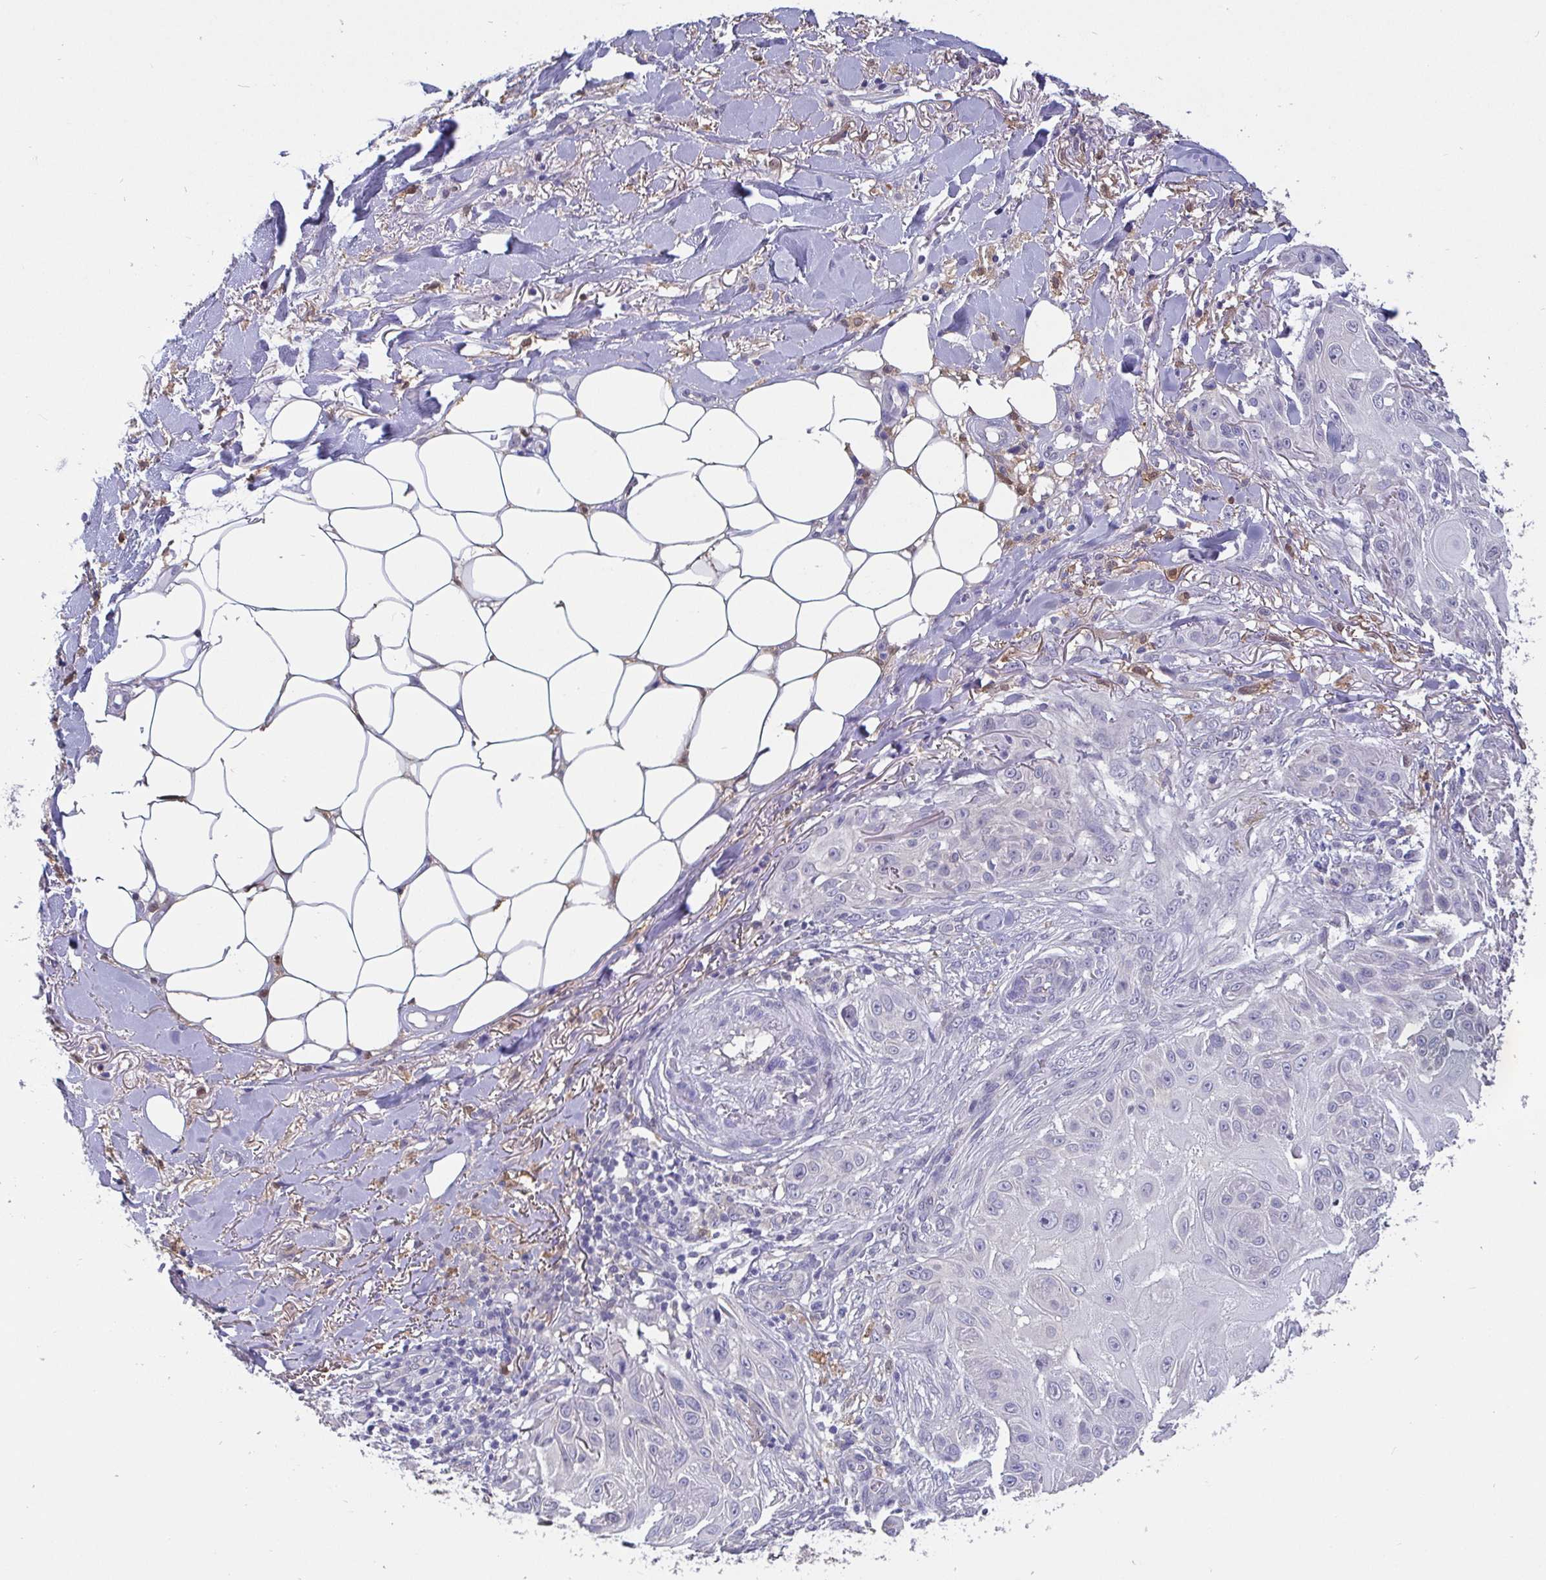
{"staining": {"intensity": "negative", "quantity": "none", "location": "none"}, "tissue": "skin cancer", "cell_type": "Tumor cells", "image_type": "cancer", "snomed": [{"axis": "morphology", "description": "Squamous cell carcinoma, NOS"}, {"axis": "topography", "description": "Skin"}], "caption": "IHC micrograph of human squamous cell carcinoma (skin) stained for a protein (brown), which demonstrates no expression in tumor cells.", "gene": "IDH1", "patient": {"sex": "female", "age": 91}}